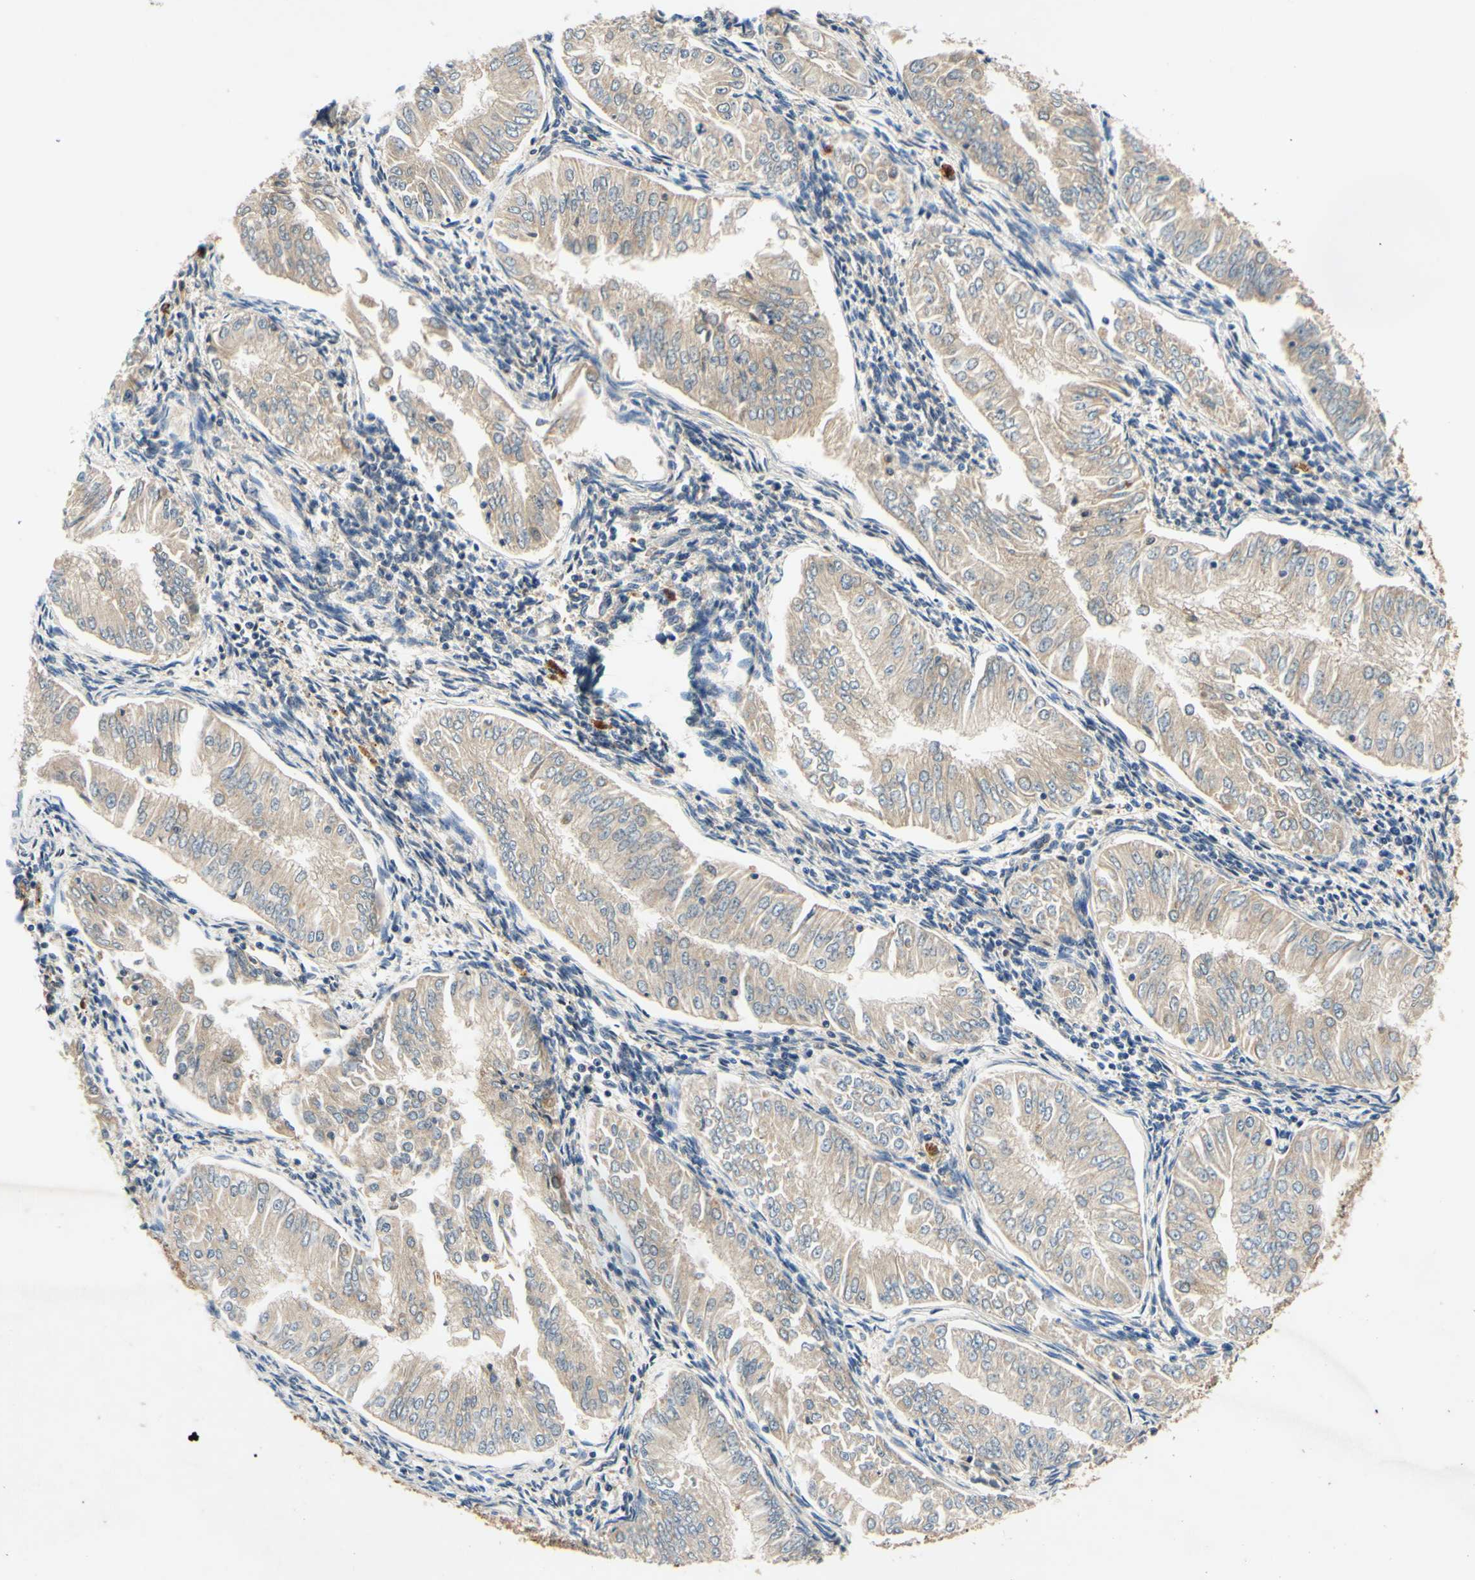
{"staining": {"intensity": "weak", "quantity": "25%-75%", "location": "cytoplasmic/membranous"}, "tissue": "endometrial cancer", "cell_type": "Tumor cells", "image_type": "cancer", "snomed": [{"axis": "morphology", "description": "Adenocarcinoma, NOS"}, {"axis": "topography", "description": "Endometrium"}], "caption": "DAB (3,3'-diaminobenzidine) immunohistochemical staining of human endometrial cancer (adenocarcinoma) displays weak cytoplasmic/membranous protein staining in about 25%-75% of tumor cells.", "gene": "PLA2G4A", "patient": {"sex": "female", "age": 53}}